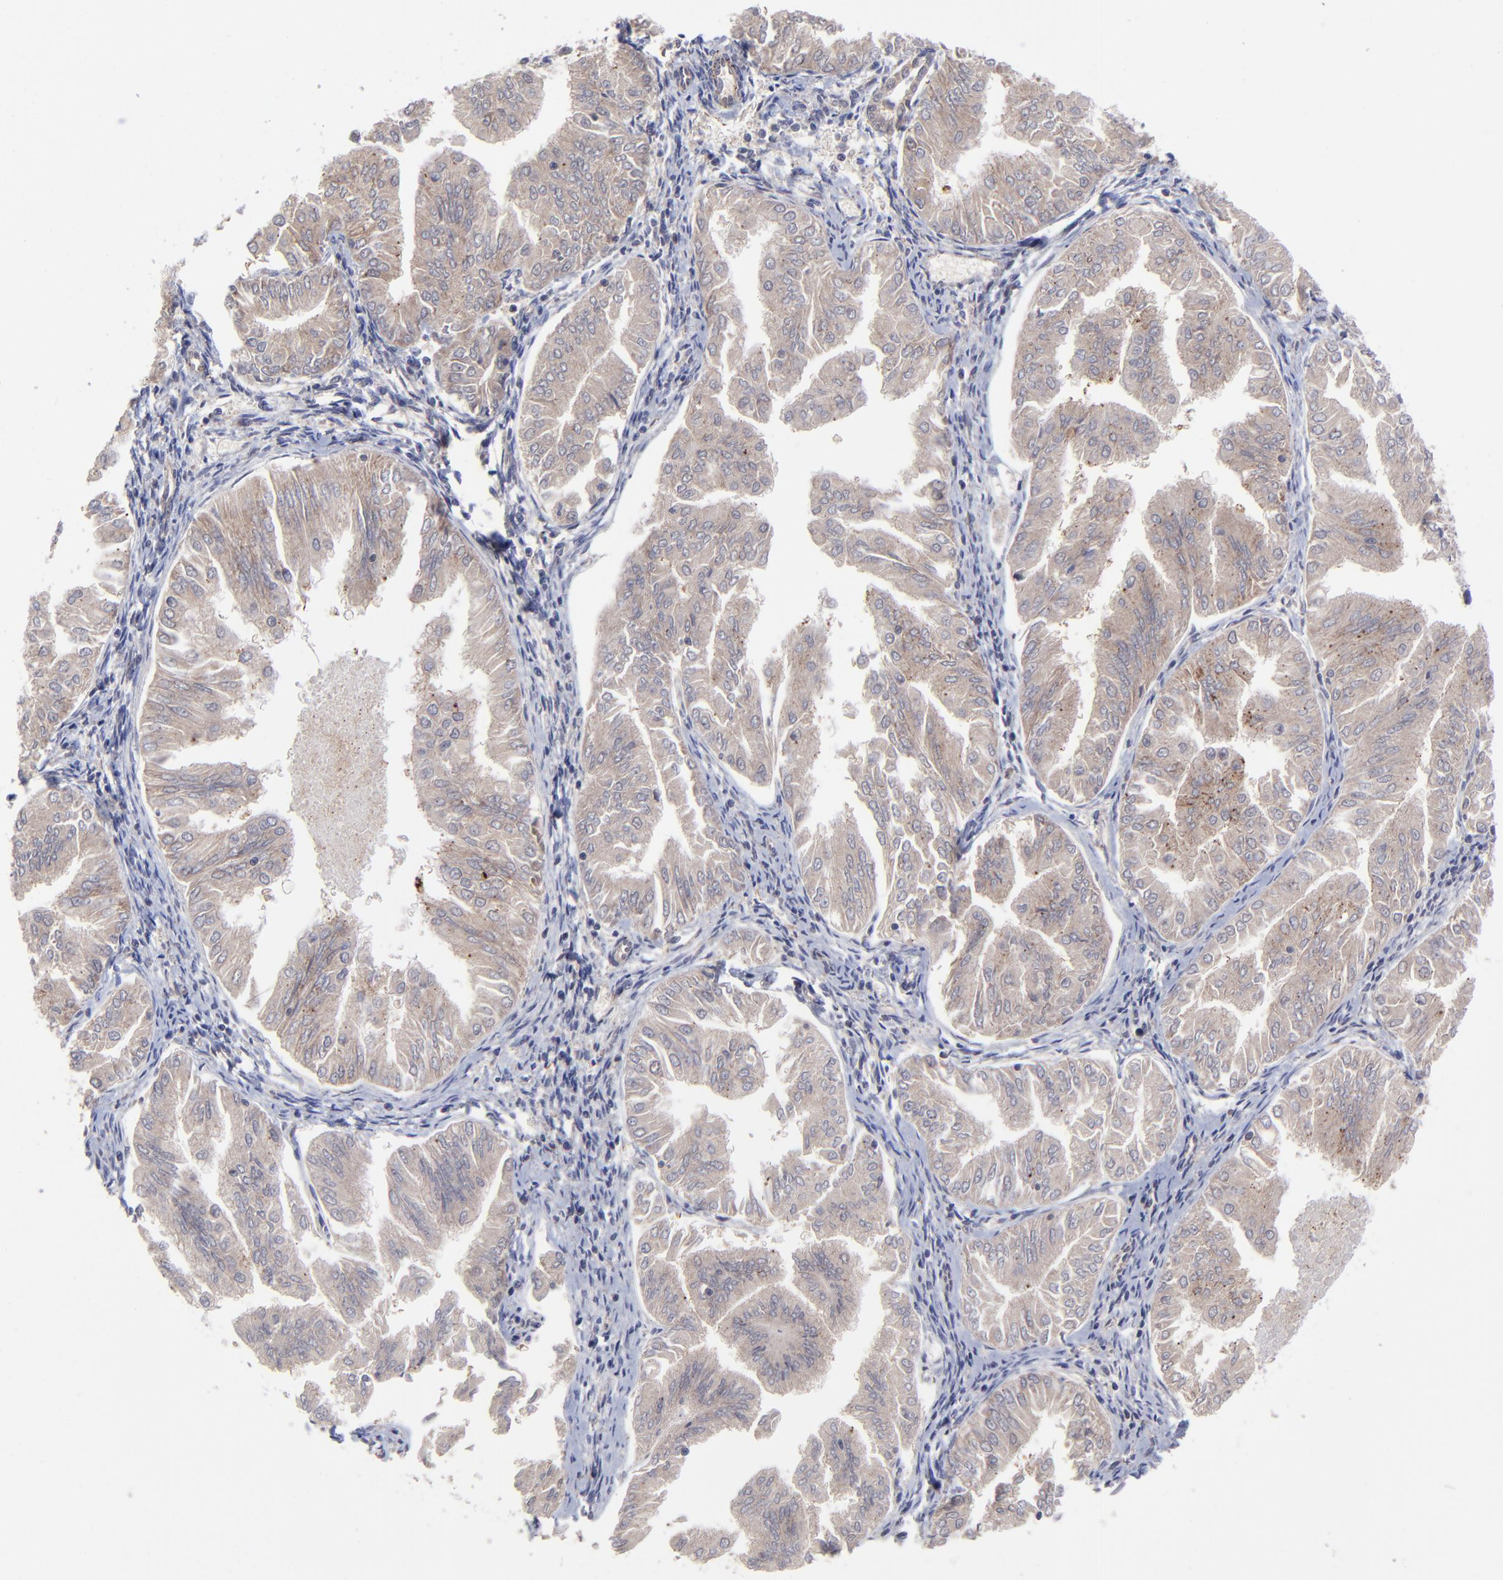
{"staining": {"intensity": "moderate", "quantity": "25%-75%", "location": "cytoplasmic/membranous"}, "tissue": "endometrial cancer", "cell_type": "Tumor cells", "image_type": "cancer", "snomed": [{"axis": "morphology", "description": "Adenocarcinoma, NOS"}, {"axis": "topography", "description": "Endometrium"}], "caption": "DAB immunohistochemical staining of adenocarcinoma (endometrial) reveals moderate cytoplasmic/membranous protein expression in approximately 25%-75% of tumor cells.", "gene": "ZNF419", "patient": {"sex": "female", "age": 53}}